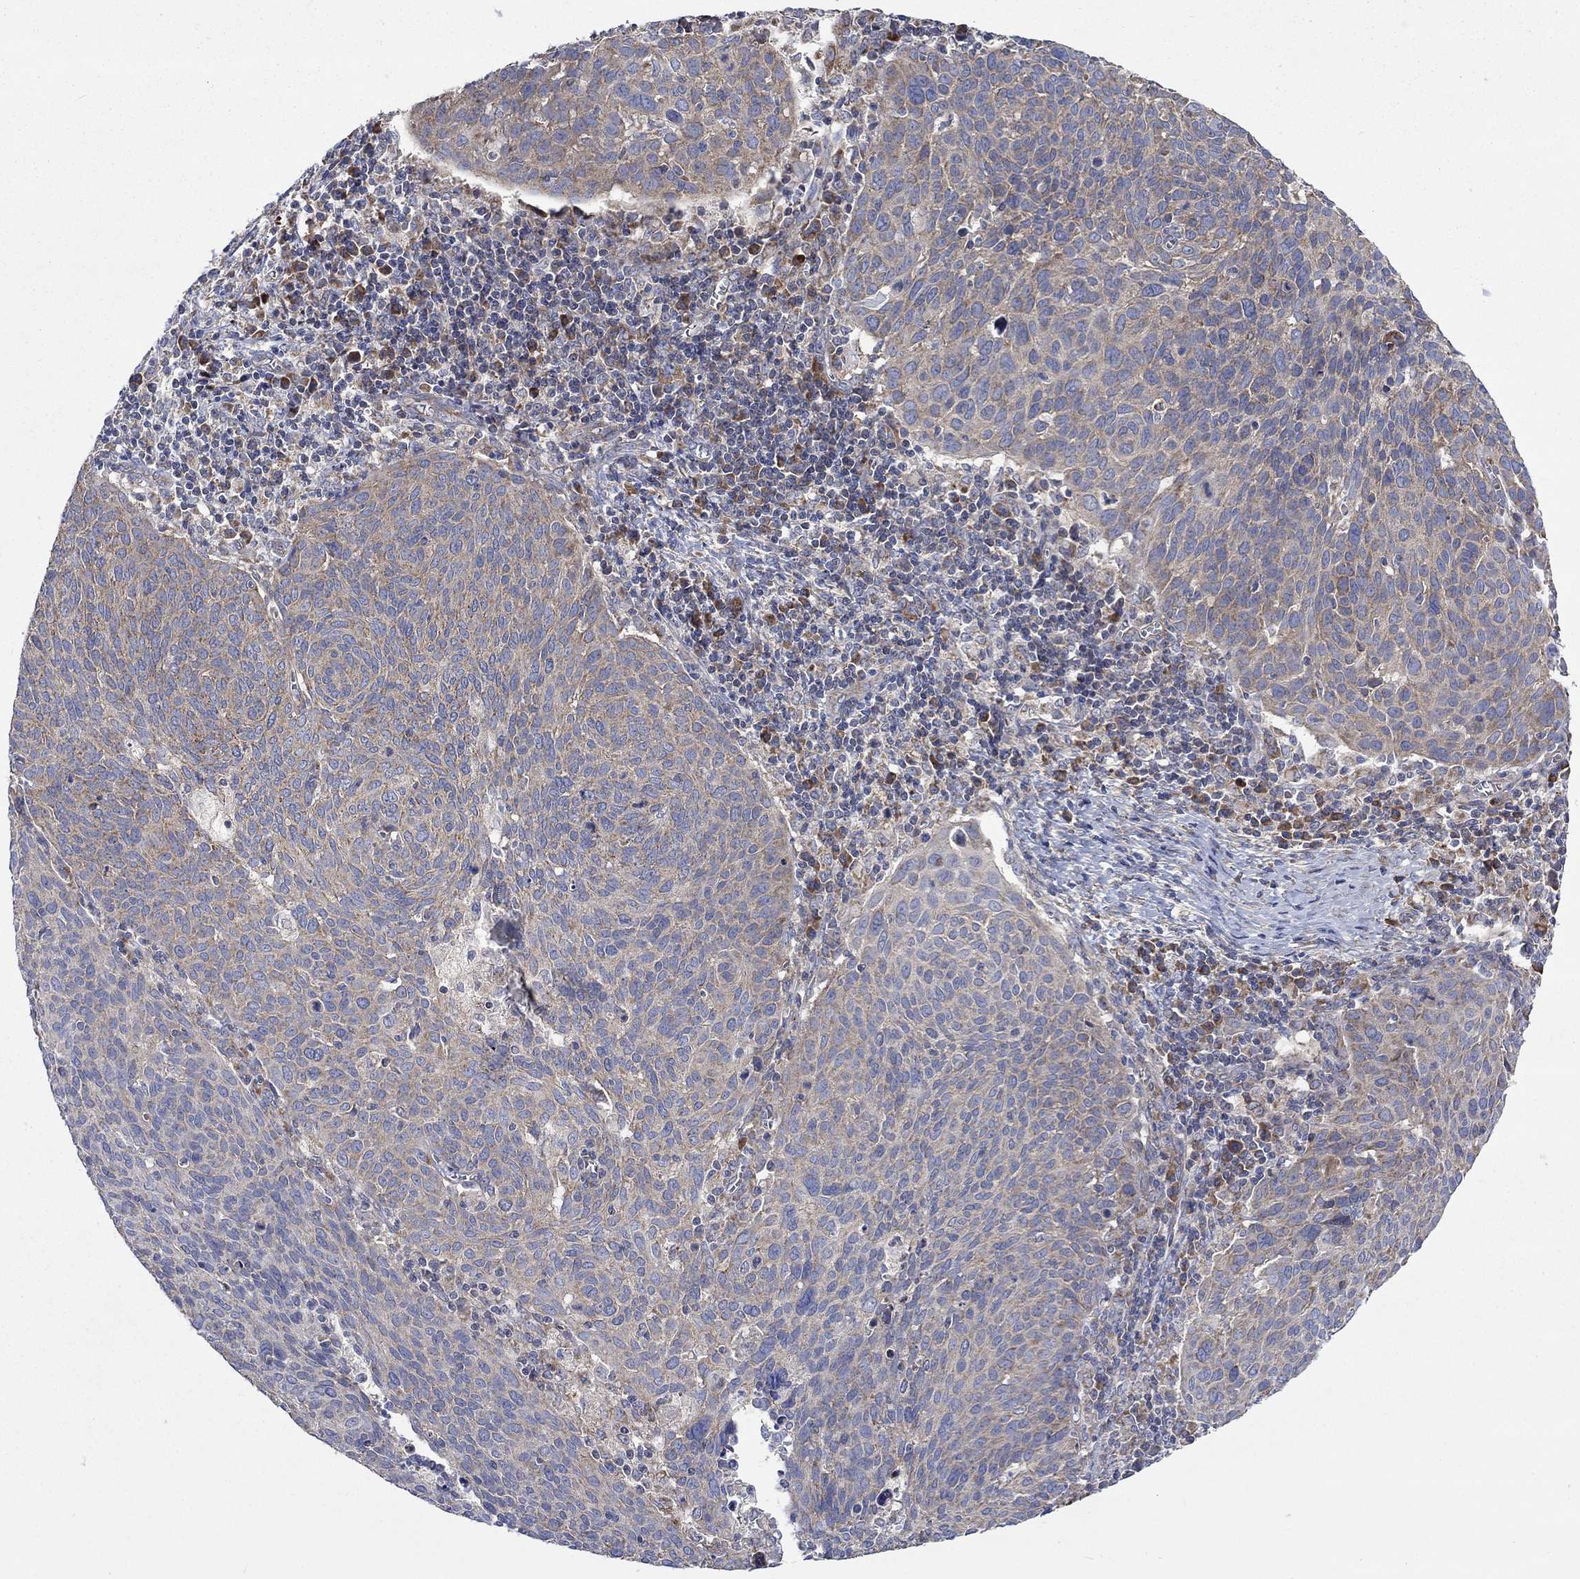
{"staining": {"intensity": "weak", "quantity": "25%-75%", "location": "cytoplasmic/membranous"}, "tissue": "cervical cancer", "cell_type": "Tumor cells", "image_type": "cancer", "snomed": [{"axis": "morphology", "description": "Squamous cell carcinoma, NOS"}, {"axis": "topography", "description": "Cervix"}], "caption": "Brown immunohistochemical staining in human squamous cell carcinoma (cervical) displays weak cytoplasmic/membranous positivity in approximately 25%-75% of tumor cells.", "gene": "RPLP0", "patient": {"sex": "female", "age": 39}}